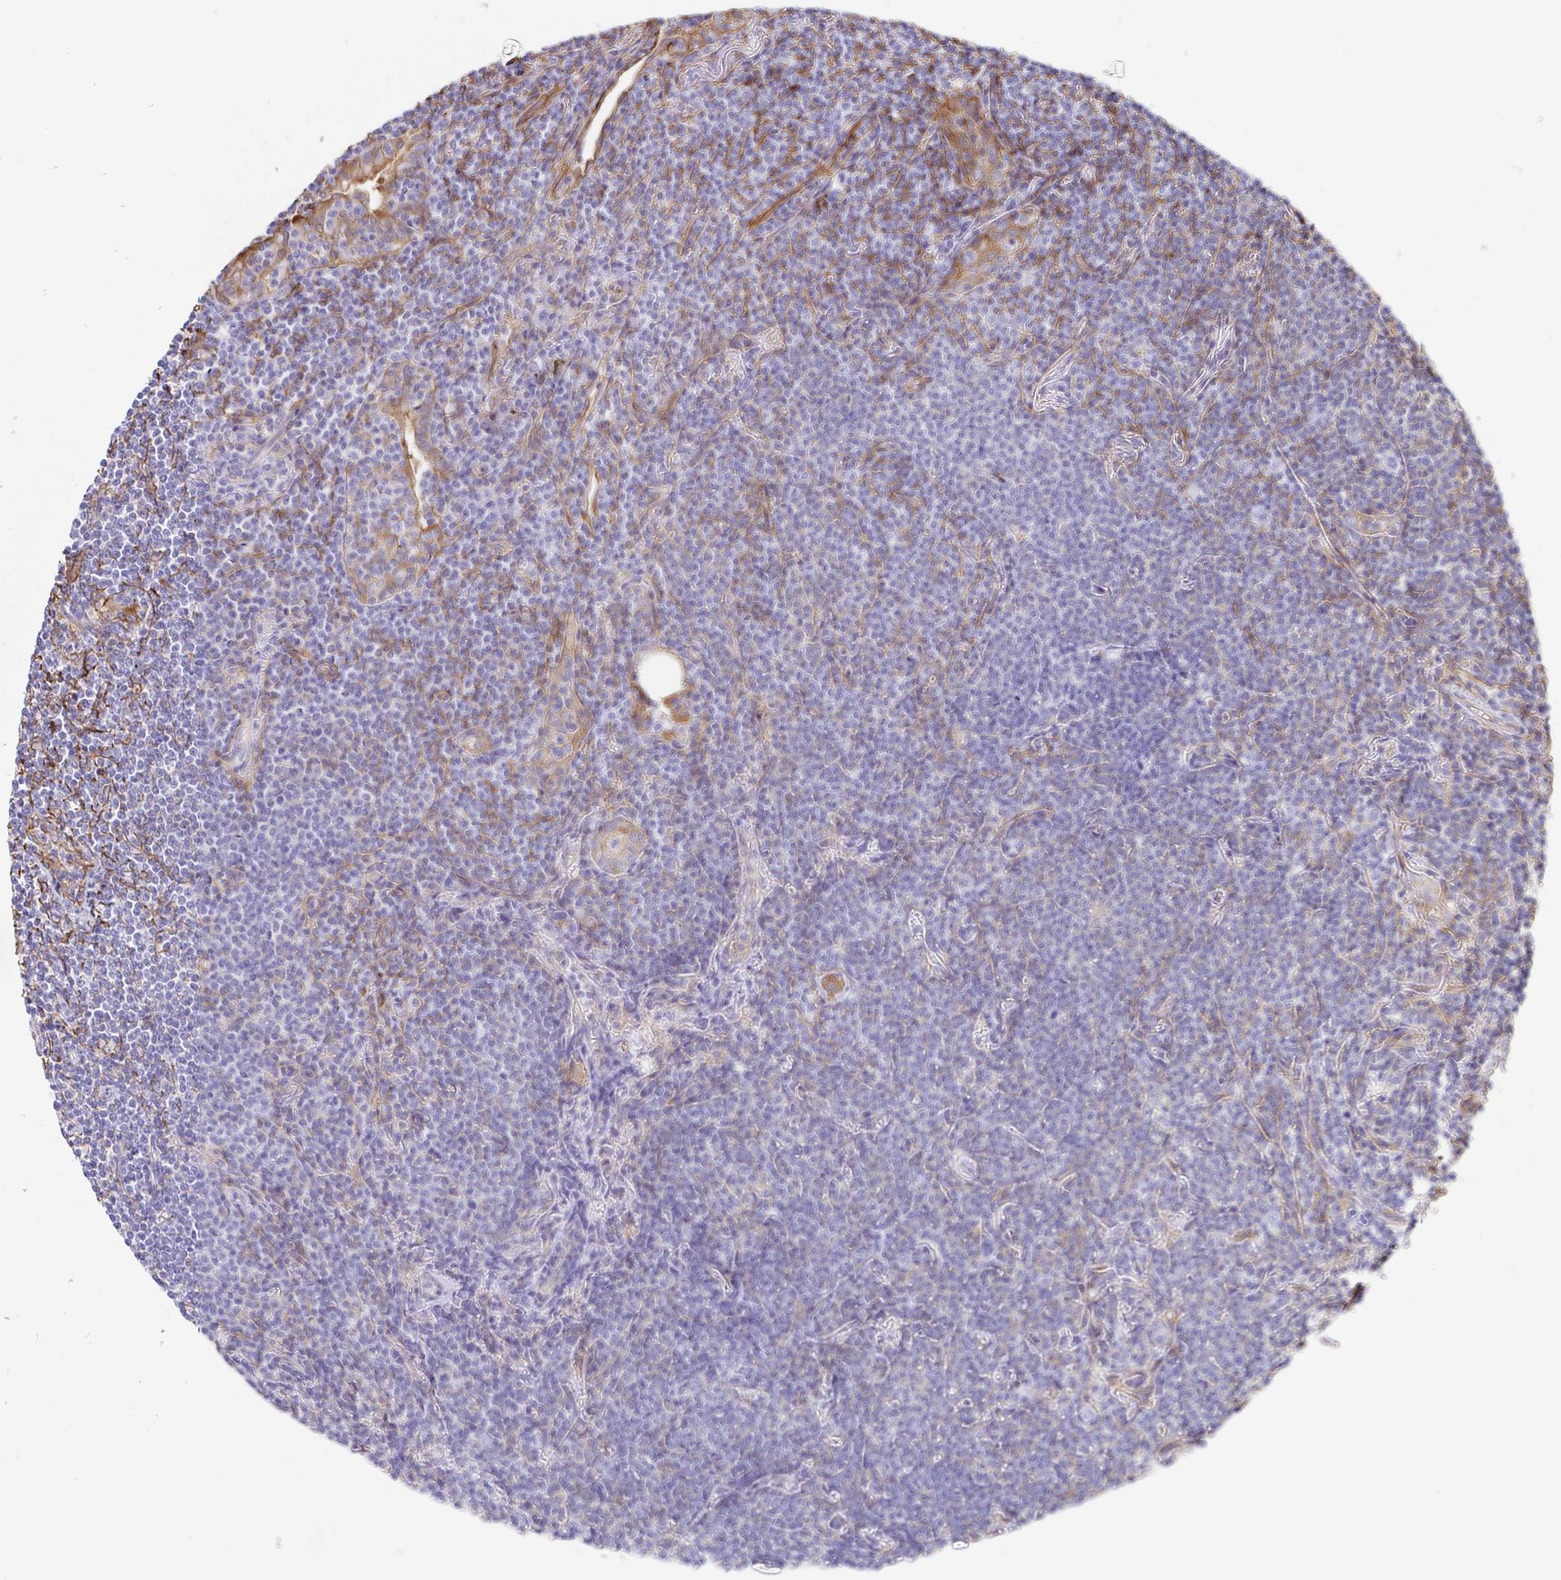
{"staining": {"intensity": "negative", "quantity": "none", "location": "none"}, "tissue": "lymphoma", "cell_type": "Tumor cells", "image_type": "cancer", "snomed": [{"axis": "morphology", "description": "Malignant lymphoma, non-Hodgkin's type, Low grade"}, {"axis": "topography", "description": "Lung"}], "caption": "DAB (3,3'-diaminobenzidine) immunohistochemical staining of malignant lymphoma, non-Hodgkin's type (low-grade) demonstrates no significant staining in tumor cells. (DAB immunohistochemistry (IHC) with hematoxylin counter stain).", "gene": "ANXA2", "patient": {"sex": "female", "age": 71}}